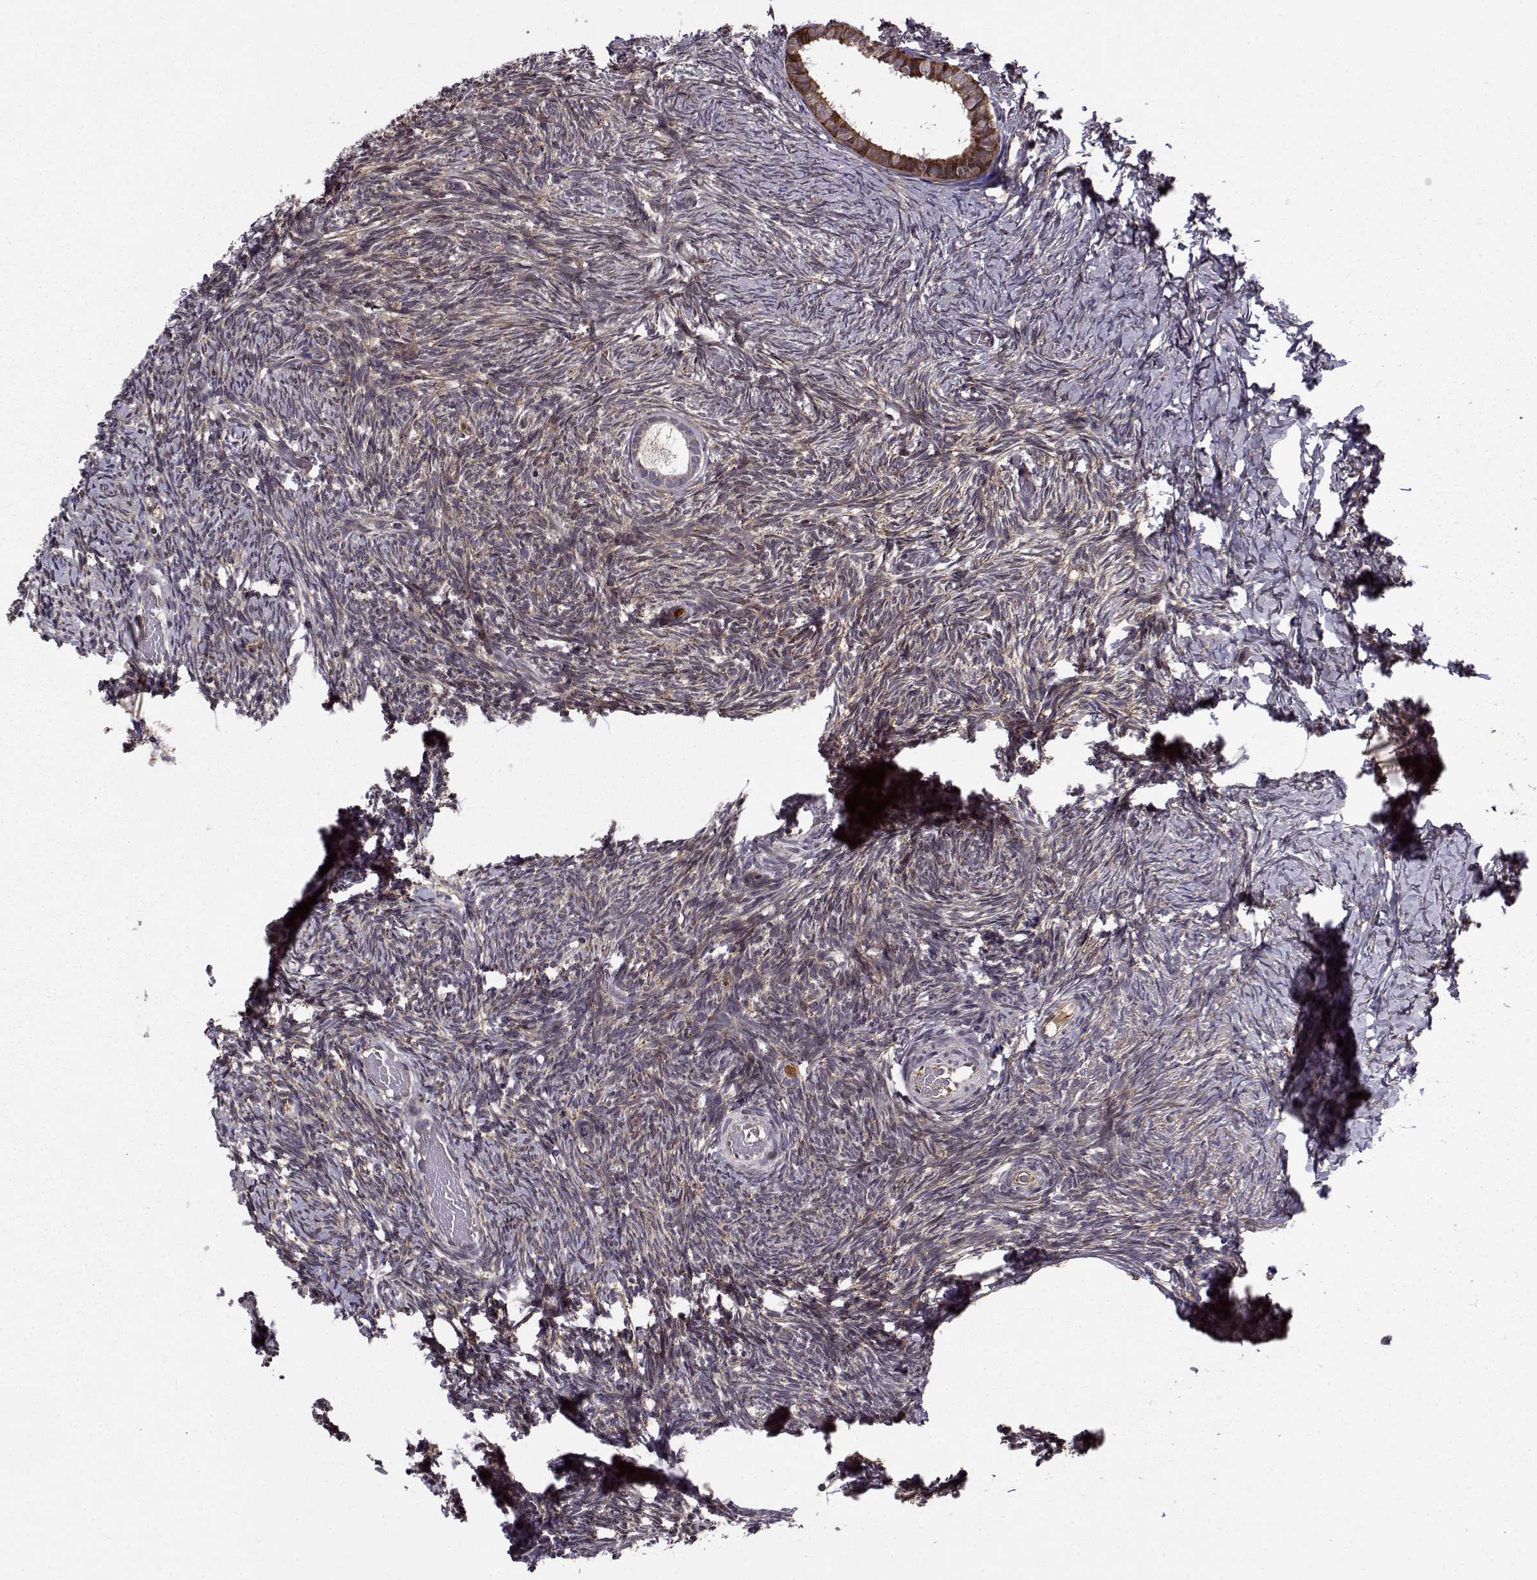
{"staining": {"intensity": "weak", "quantity": "<25%", "location": "cytoplasmic/membranous"}, "tissue": "ovary", "cell_type": "Follicle cells", "image_type": "normal", "snomed": [{"axis": "morphology", "description": "Normal tissue, NOS"}, {"axis": "topography", "description": "Ovary"}], "caption": "Ovary stained for a protein using IHC displays no expression follicle cells.", "gene": "RPL31", "patient": {"sex": "female", "age": 39}}